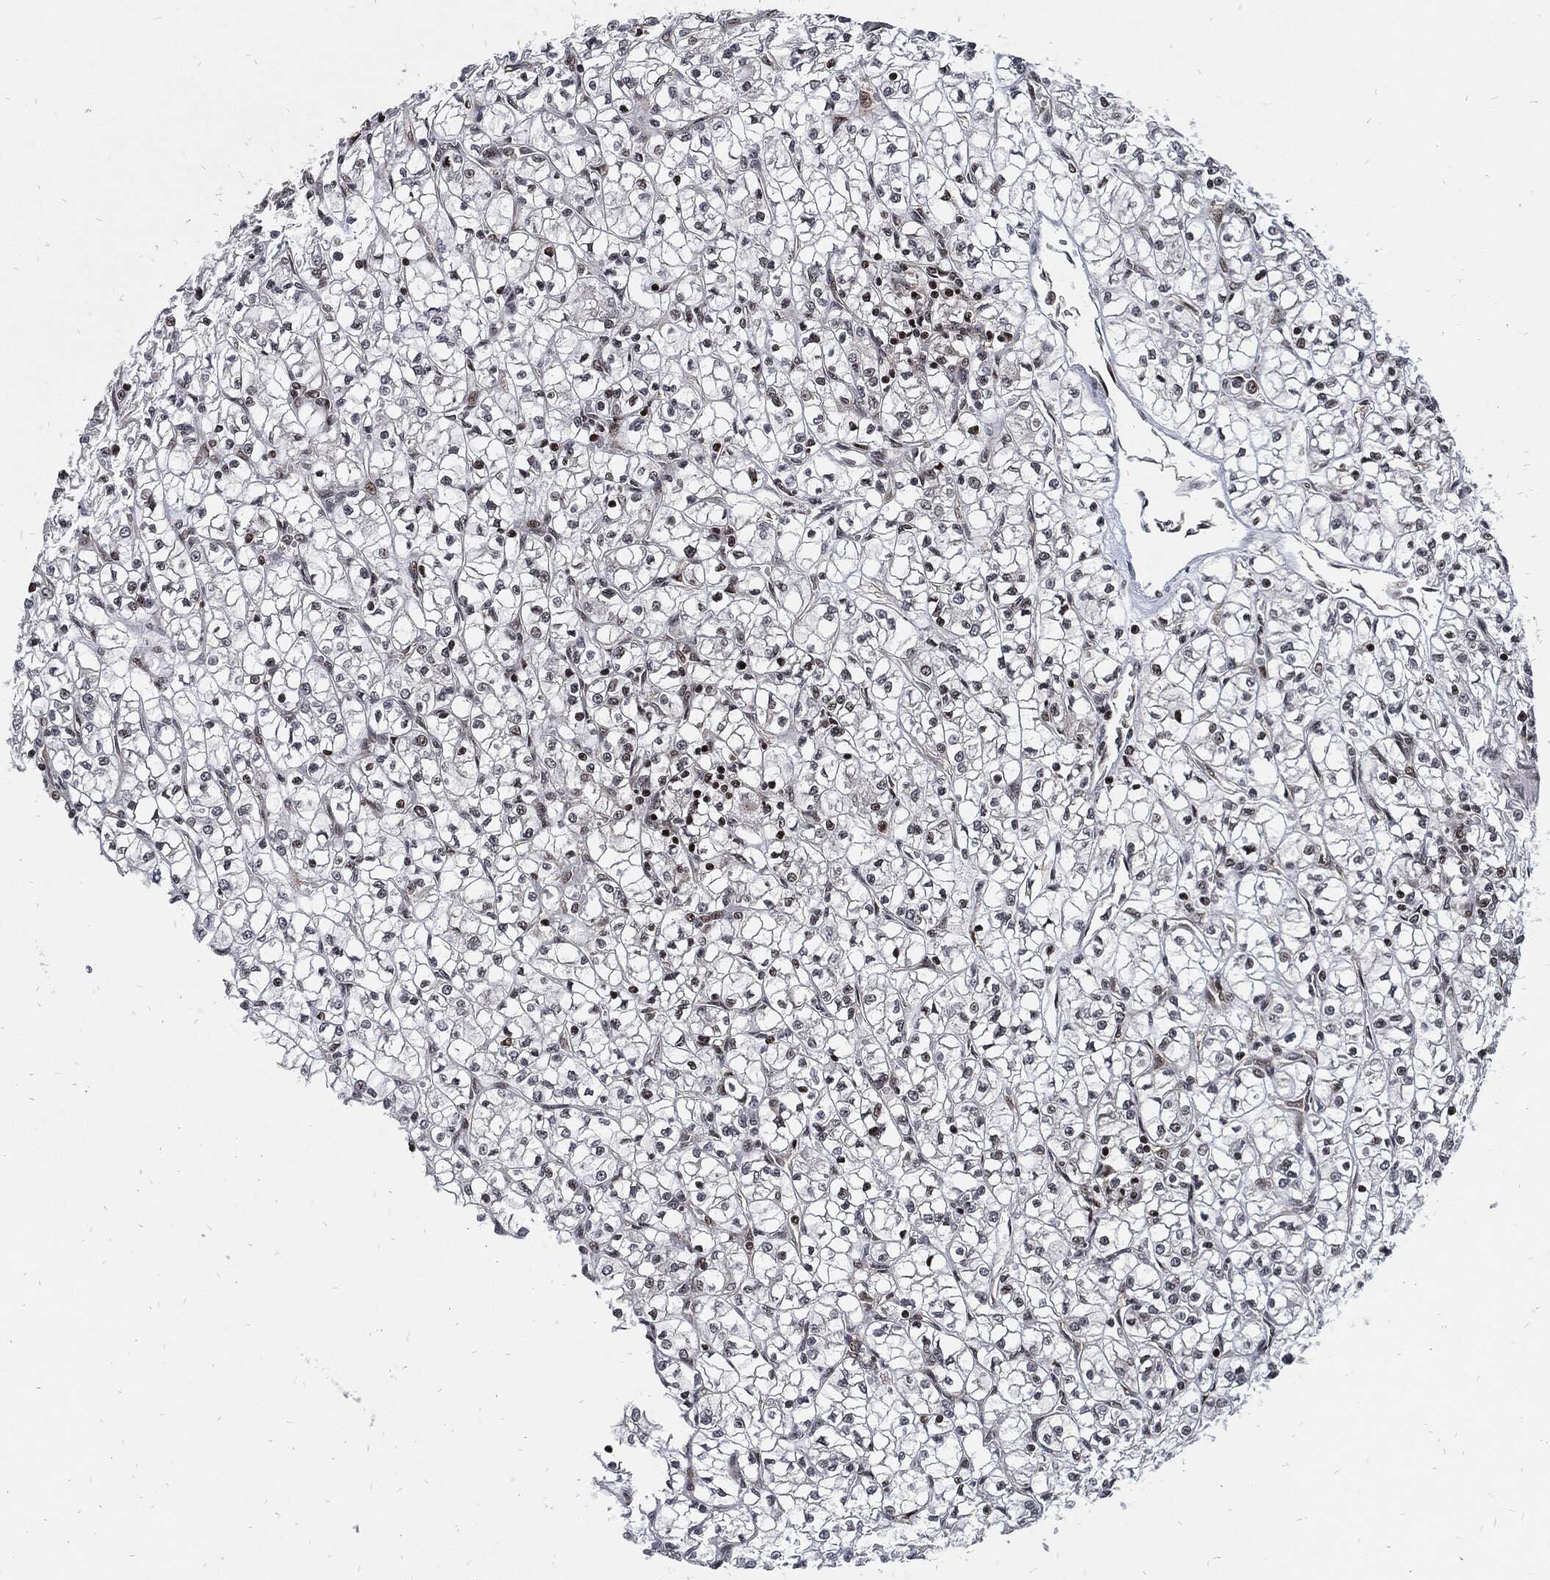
{"staining": {"intensity": "weak", "quantity": "<25%", "location": "nuclear"}, "tissue": "renal cancer", "cell_type": "Tumor cells", "image_type": "cancer", "snomed": [{"axis": "morphology", "description": "Adenocarcinoma, NOS"}, {"axis": "topography", "description": "Kidney"}], "caption": "The immunohistochemistry (IHC) micrograph has no significant staining in tumor cells of renal adenocarcinoma tissue.", "gene": "ZNF775", "patient": {"sex": "female", "age": 64}}